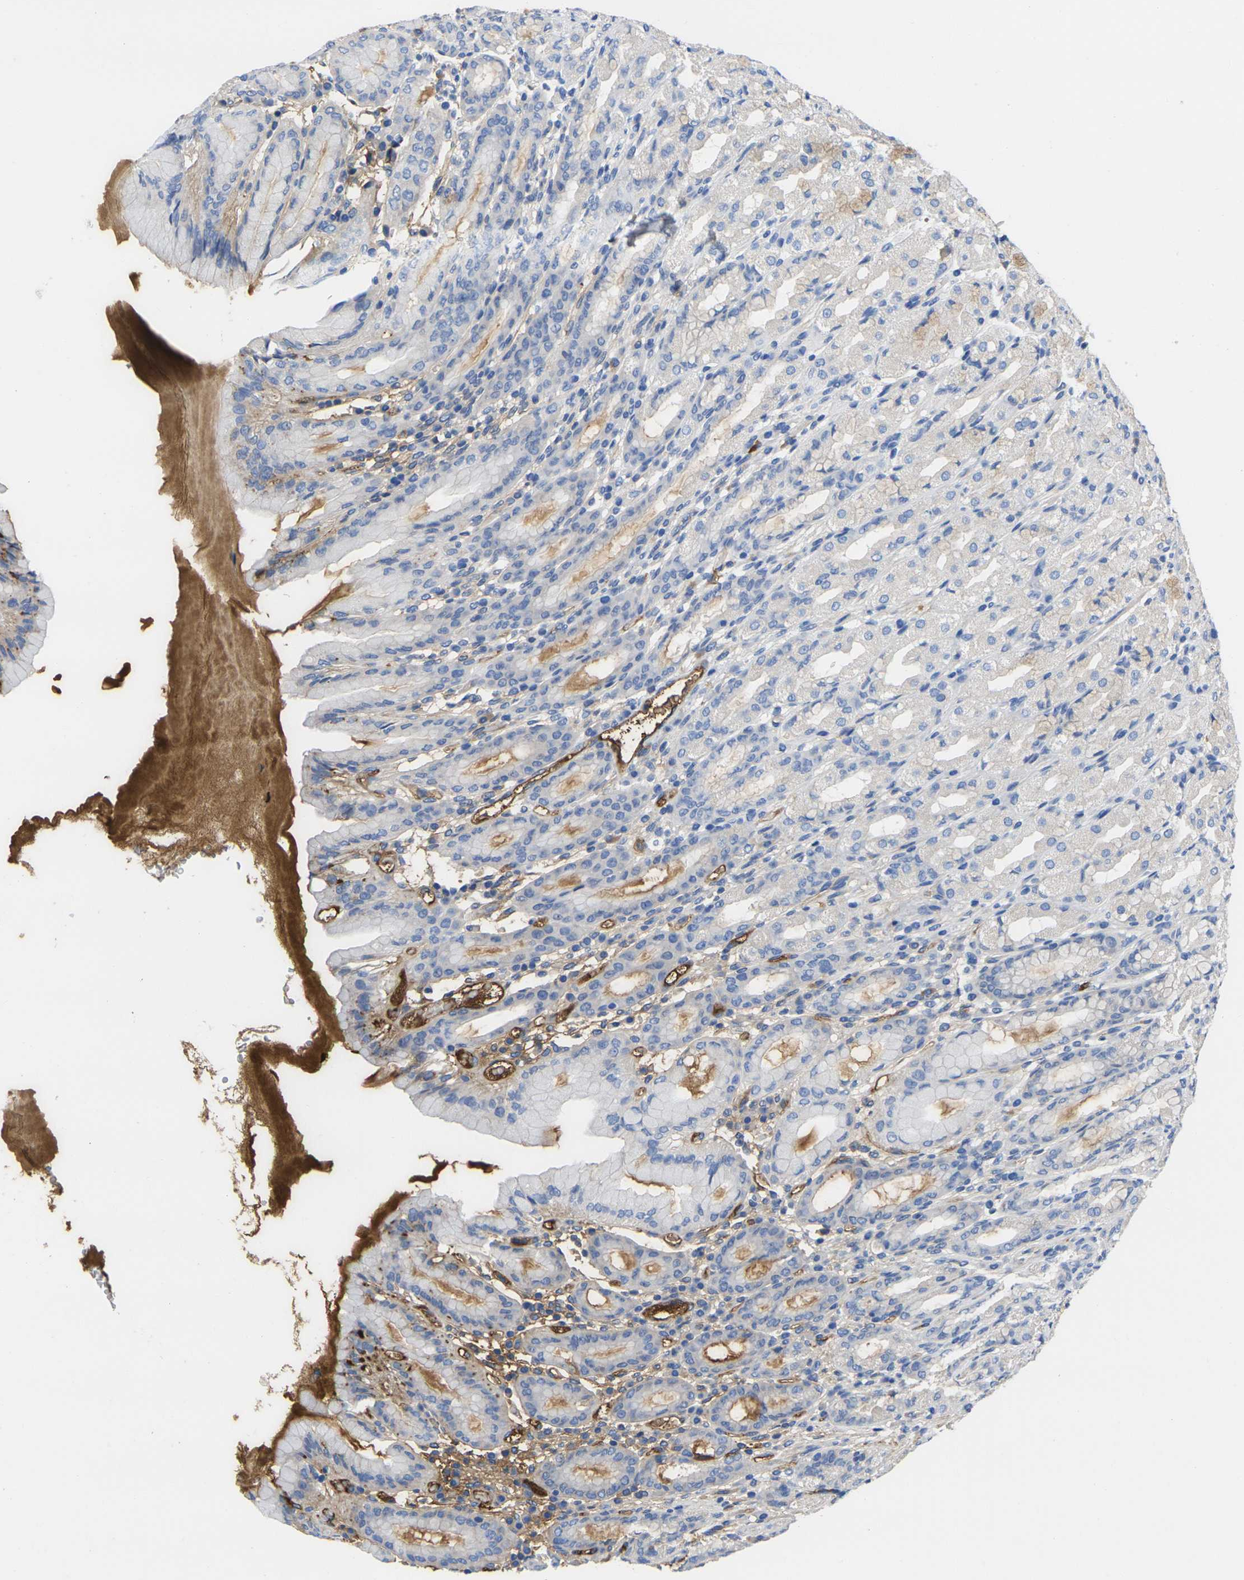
{"staining": {"intensity": "moderate", "quantity": "<25%", "location": "cytoplasmic/membranous"}, "tissue": "stomach", "cell_type": "Glandular cells", "image_type": "normal", "snomed": [{"axis": "morphology", "description": "Normal tissue, NOS"}, {"axis": "topography", "description": "Stomach, upper"}], "caption": "Stomach stained with immunohistochemistry (IHC) shows moderate cytoplasmic/membranous positivity in about <25% of glandular cells.", "gene": "GREM2", "patient": {"sex": "male", "age": 68}}